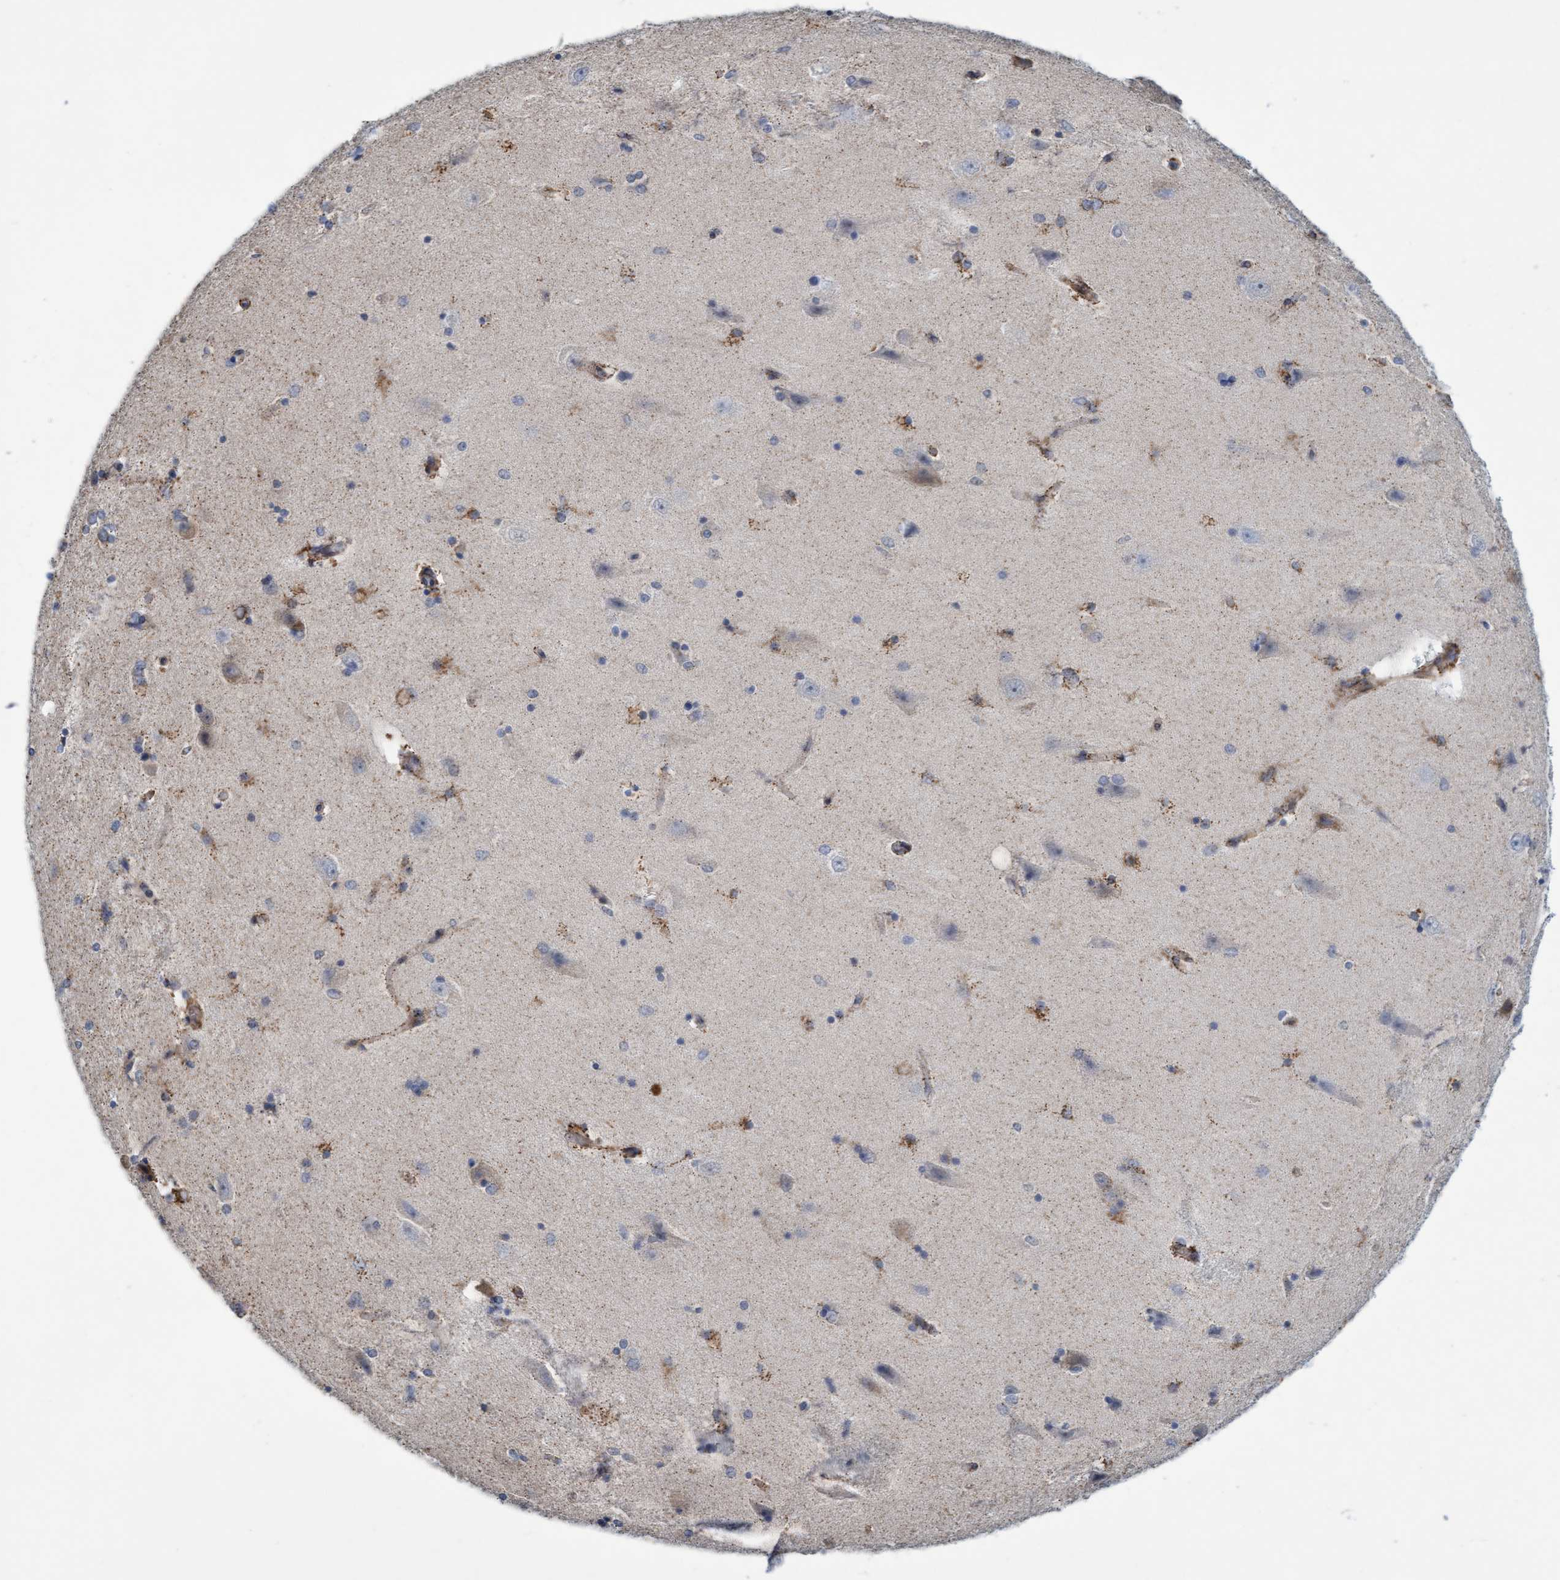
{"staining": {"intensity": "moderate", "quantity": "25%-75%", "location": "cytoplasmic/membranous"}, "tissue": "hippocampus", "cell_type": "Glial cells", "image_type": "normal", "snomed": [{"axis": "morphology", "description": "Normal tissue, NOS"}, {"axis": "topography", "description": "Hippocampus"}], "caption": "Protein expression by immunohistochemistry (IHC) reveals moderate cytoplasmic/membranous staining in about 25%-75% of glial cells in normal hippocampus.", "gene": "SLC28A3", "patient": {"sex": "female", "age": 54}}